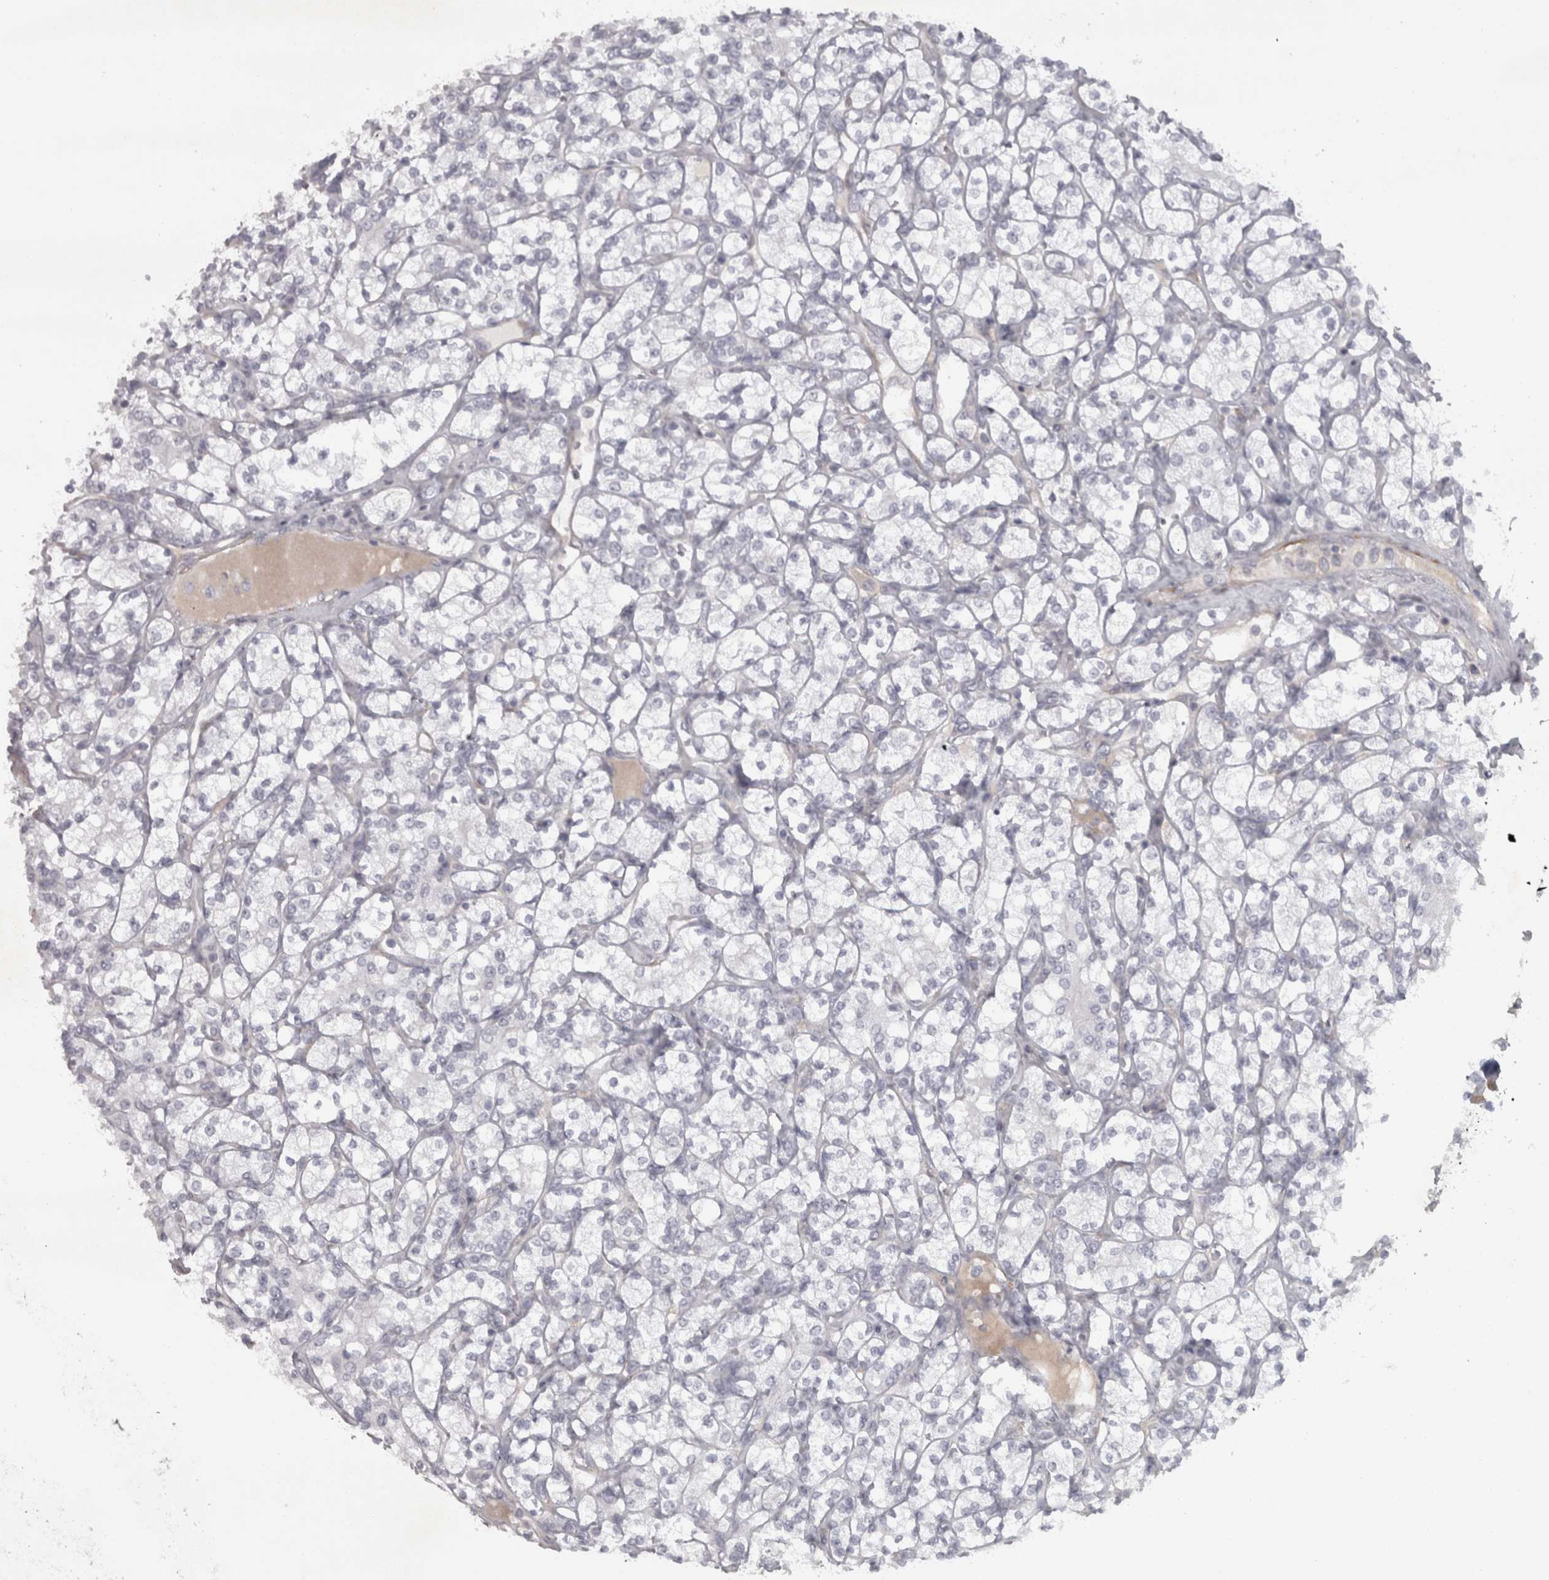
{"staining": {"intensity": "negative", "quantity": "none", "location": "none"}, "tissue": "renal cancer", "cell_type": "Tumor cells", "image_type": "cancer", "snomed": [{"axis": "morphology", "description": "Adenocarcinoma, NOS"}, {"axis": "topography", "description": "Kidney"}], "caption": "This is an immunohistochemistry (IHC) histopathology image of human adenocarcinoma (renal). There is no staining in tumor cells.", "gene": "PPP1R12B", "patient": {"sex": "male", "age": 77}}